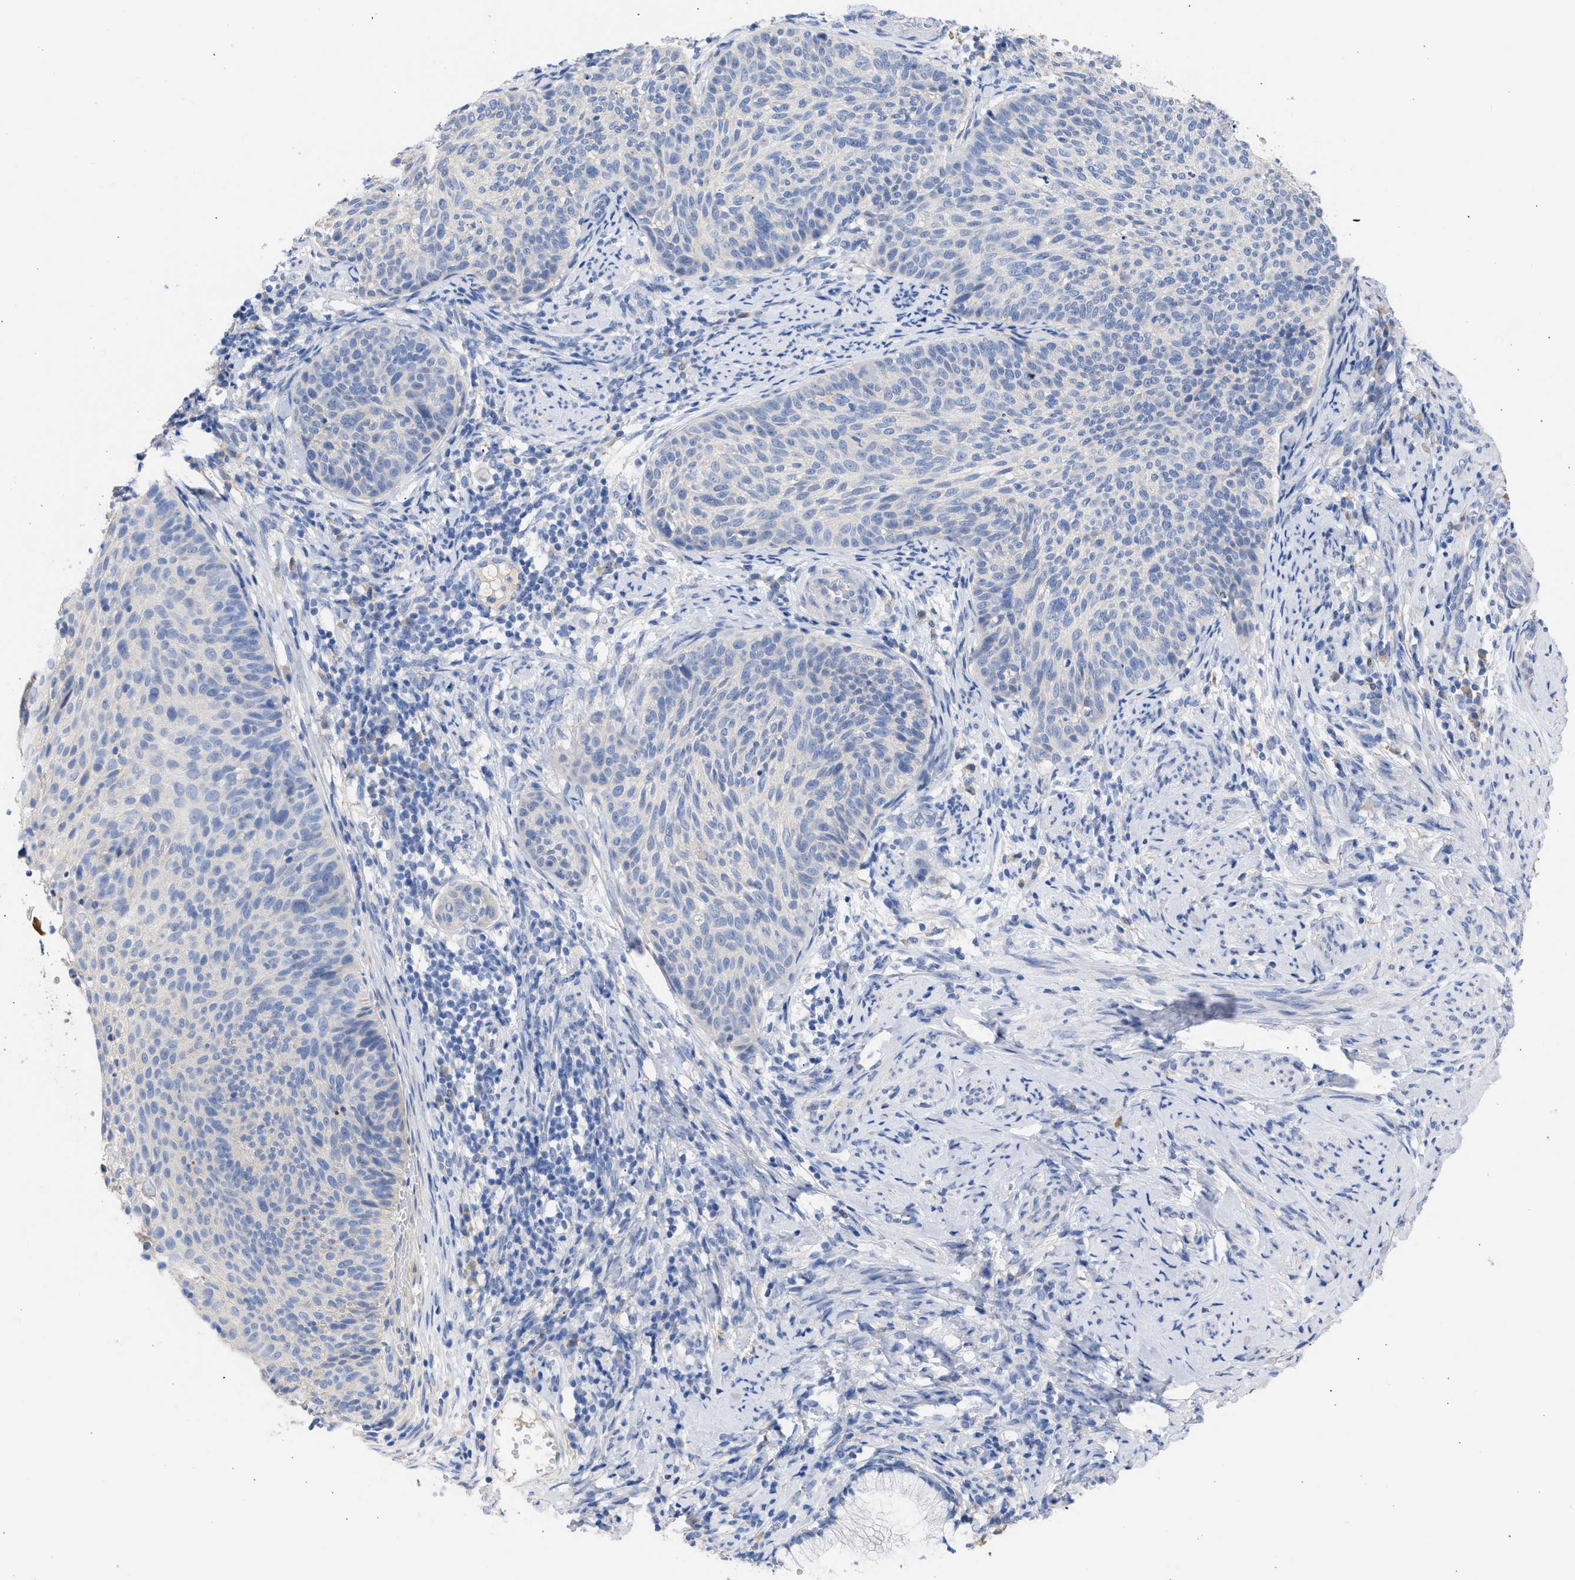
{"staining": {"intensity": "negative", "quantity": "none", "location": "none"}, "tissue": "cervical cancer", "cell_type": "Tumor cells", "image_type": "cancer", "snomed": [{"axis": "morphology", "description": "Squamous cell carcinoma, NOS"}, {"axis": "topography", "description": "Cervix"}], "caption": "This is a histopathology image of immunohistochemistry (IHC) staining of squamous cell carcinoma (cervical), which shows no staining in tumor cells.", "gene": "RSPH1", "patient": {"sex": "female", "age": 70}}